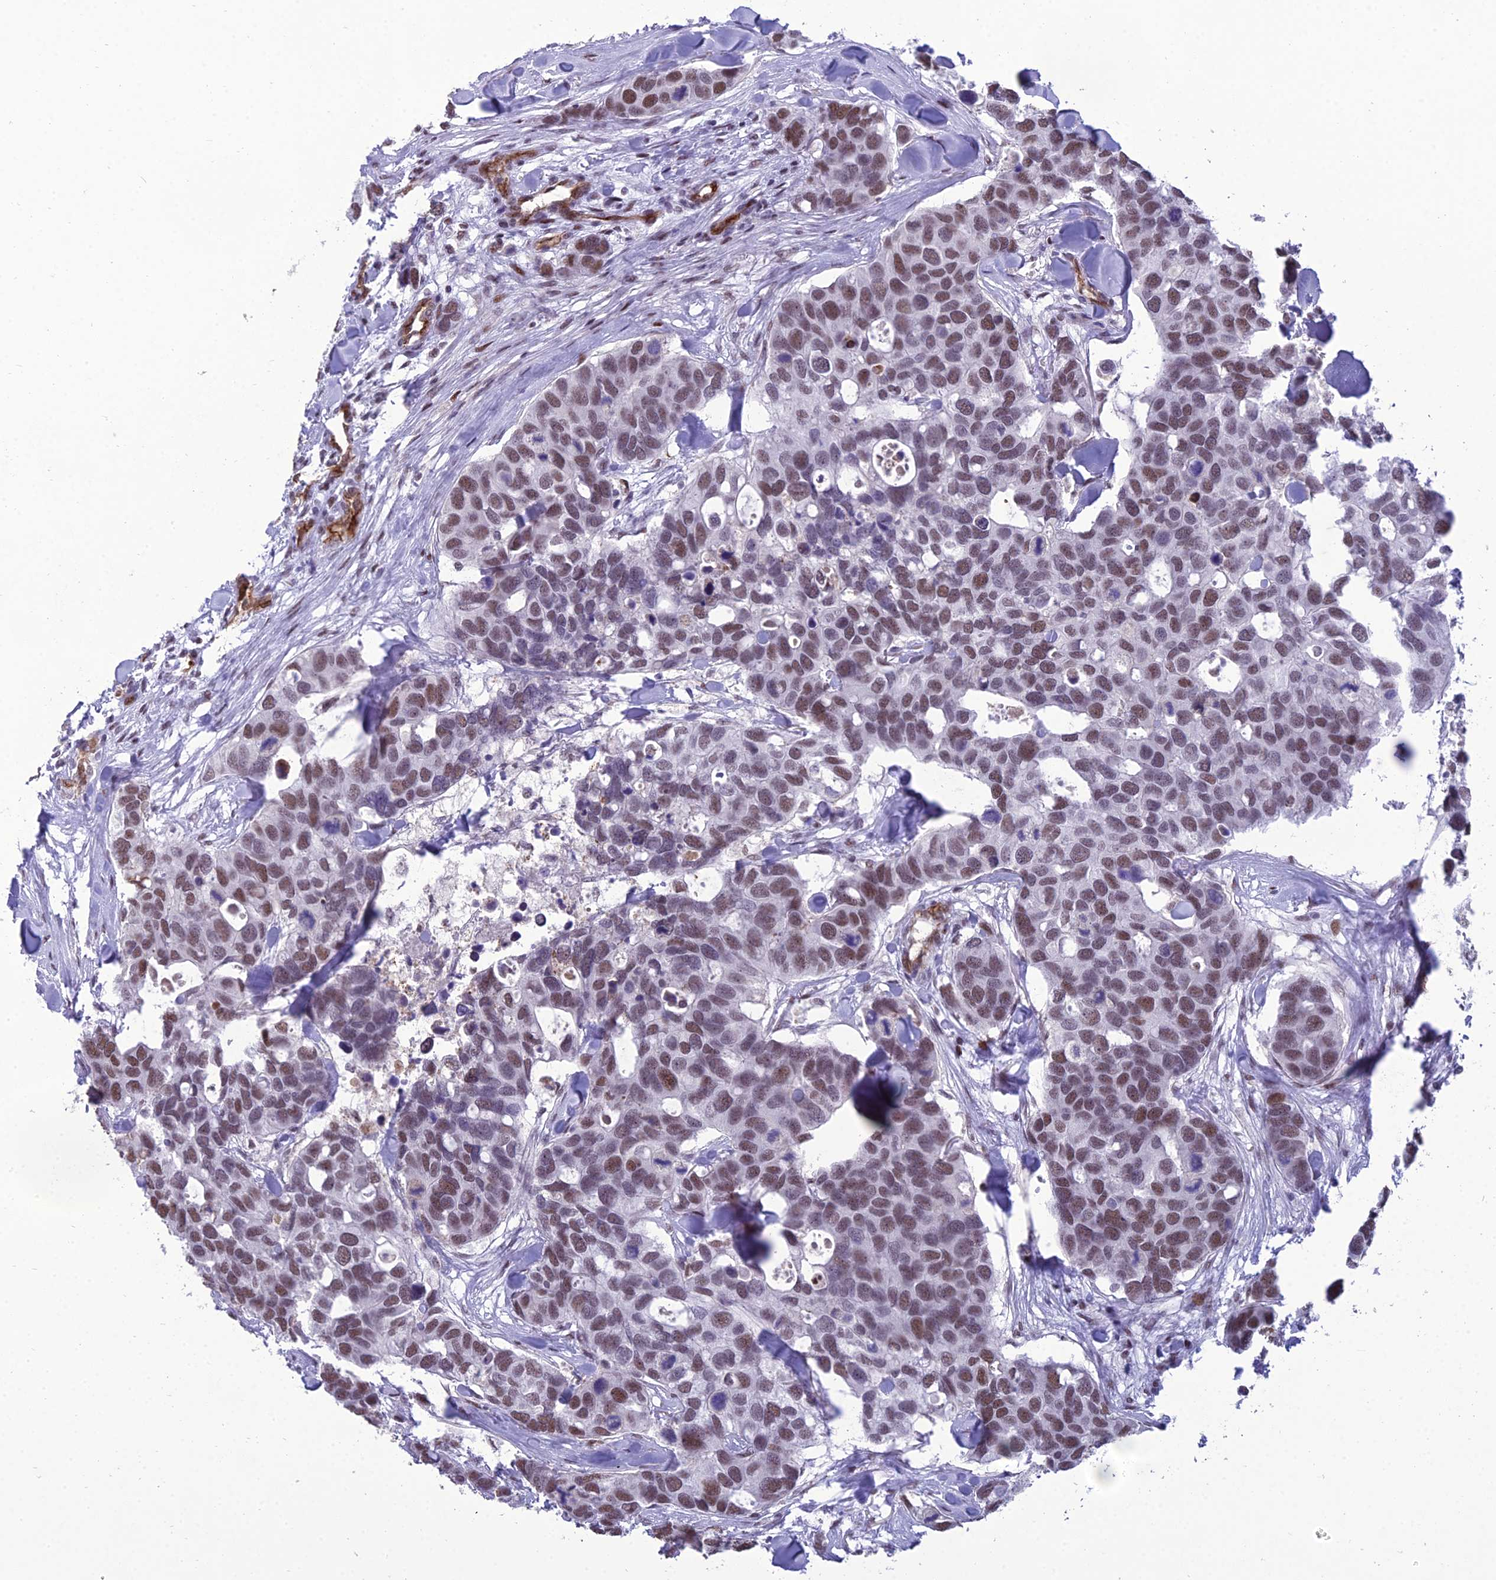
{"staining": {"intensity": "moderate", "quantity": ">75%", "location": "nuclear"}, "tissue": "breast cancer", "cell_type": "Tumor cells", "image_type": "cancer", "snomed": [{"axis": "morphology", "description": "Duct carcinoma"}, {"axis": "topography", "description": "Breast"}], "caption": "Moderate nuclear protein staining is seen in approximately >75% of tumor cells in breast intraductal carcinoma.", "gene": "RANBP3", "patient": {"sex": "female", "age": 83}}